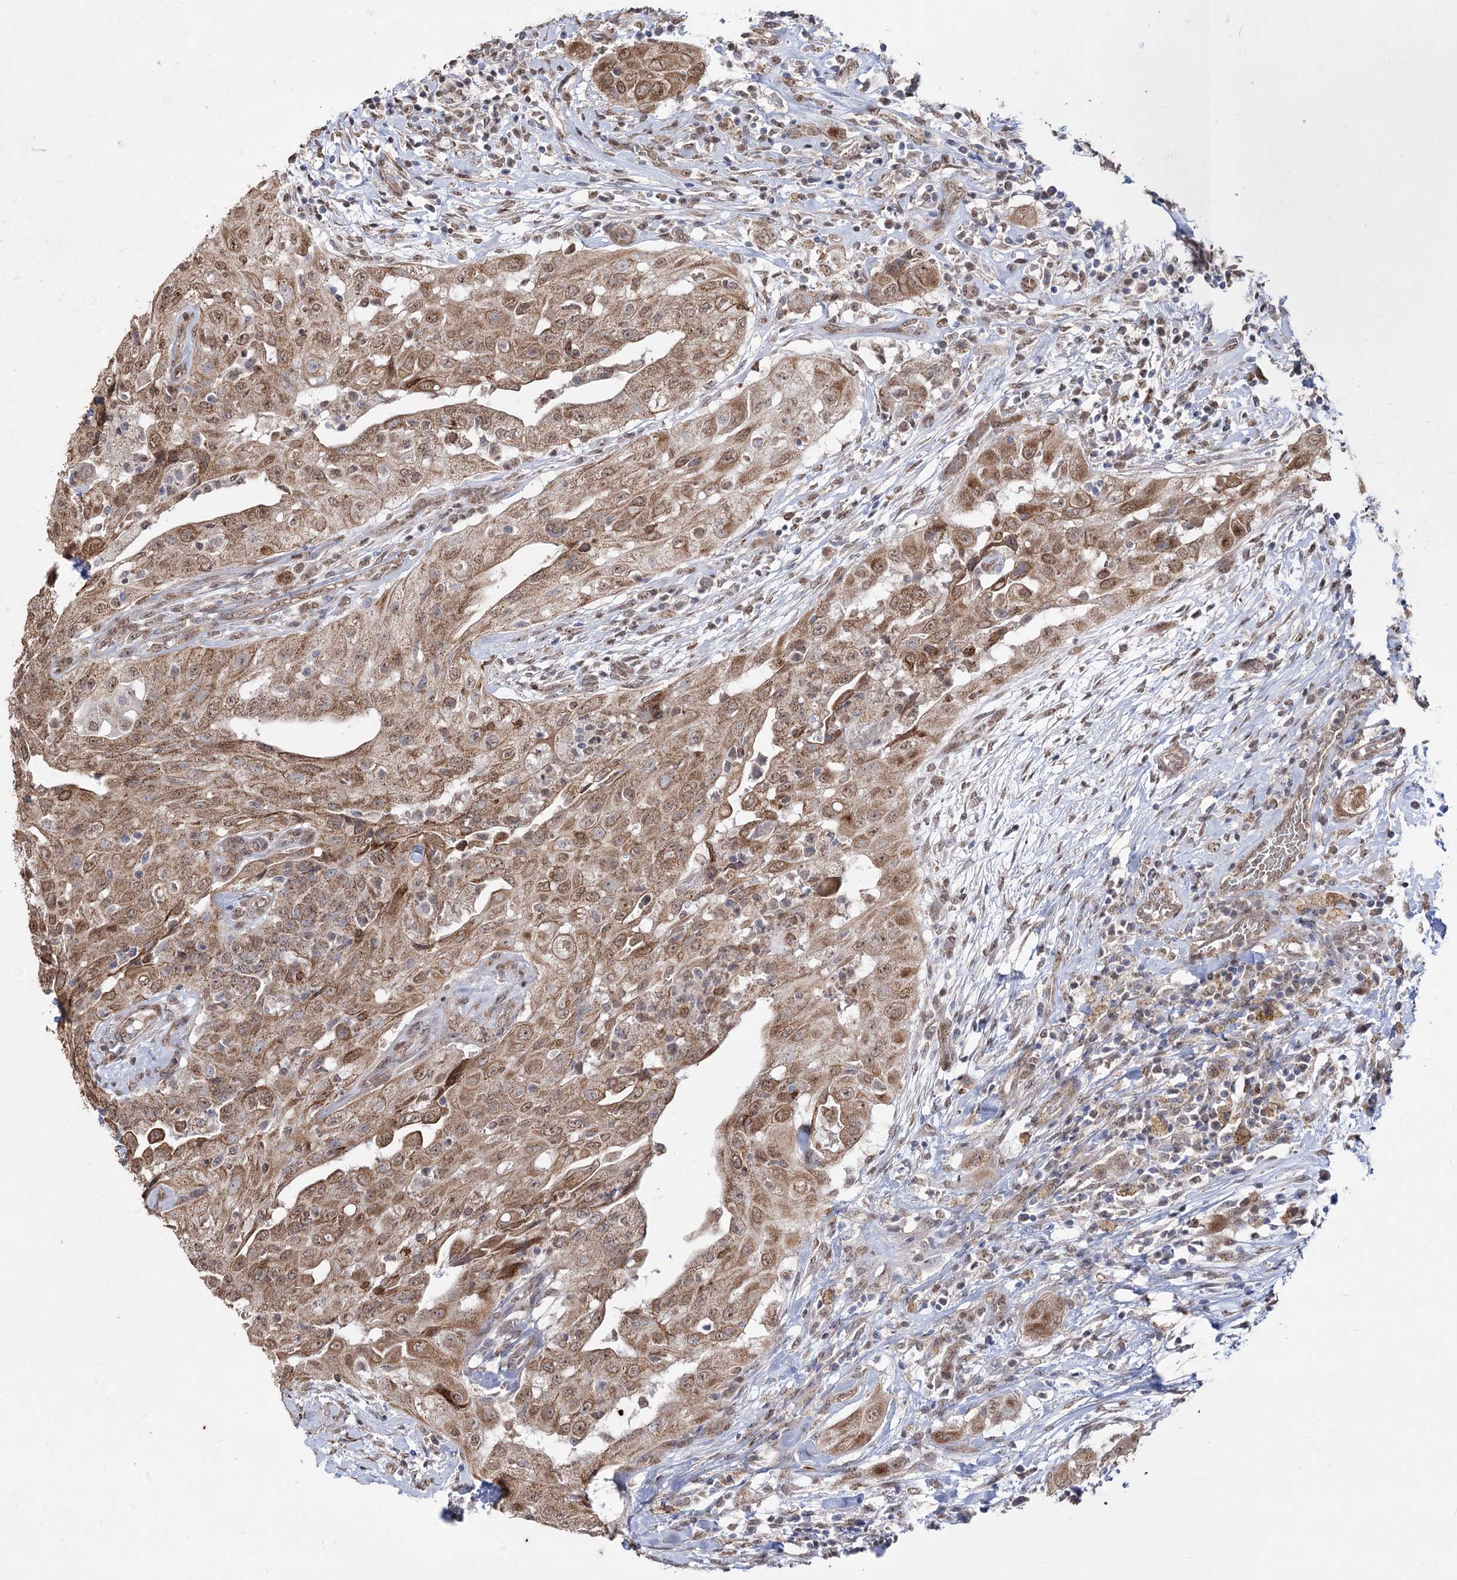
{"staining": {"intensity": "moderate", "quantity": ">75%", "location": "cytoplasmic/membranous,nuclear"}, "tissue": "thyroid cancer", "cell_type": "Tumor cells", "image_type": "cancer", "snomed": [{"axis": "morphology", "description": "Papillary adenocarcinoma, NOS"}, {"axis": "topography", "description": "Thyroid gland"}], "caption": "High-magnification brightfield microscopy of thyroid cancer stained with DAB (brown) and counterstained with hematoxylin (blue). tumor cells exhibit moderate cytoplasmic/membranous and nuclear staining is seen in about>75% of cells.", "gene": "ZSCAN23", "patient": {"sex": "female", "age": 59}}